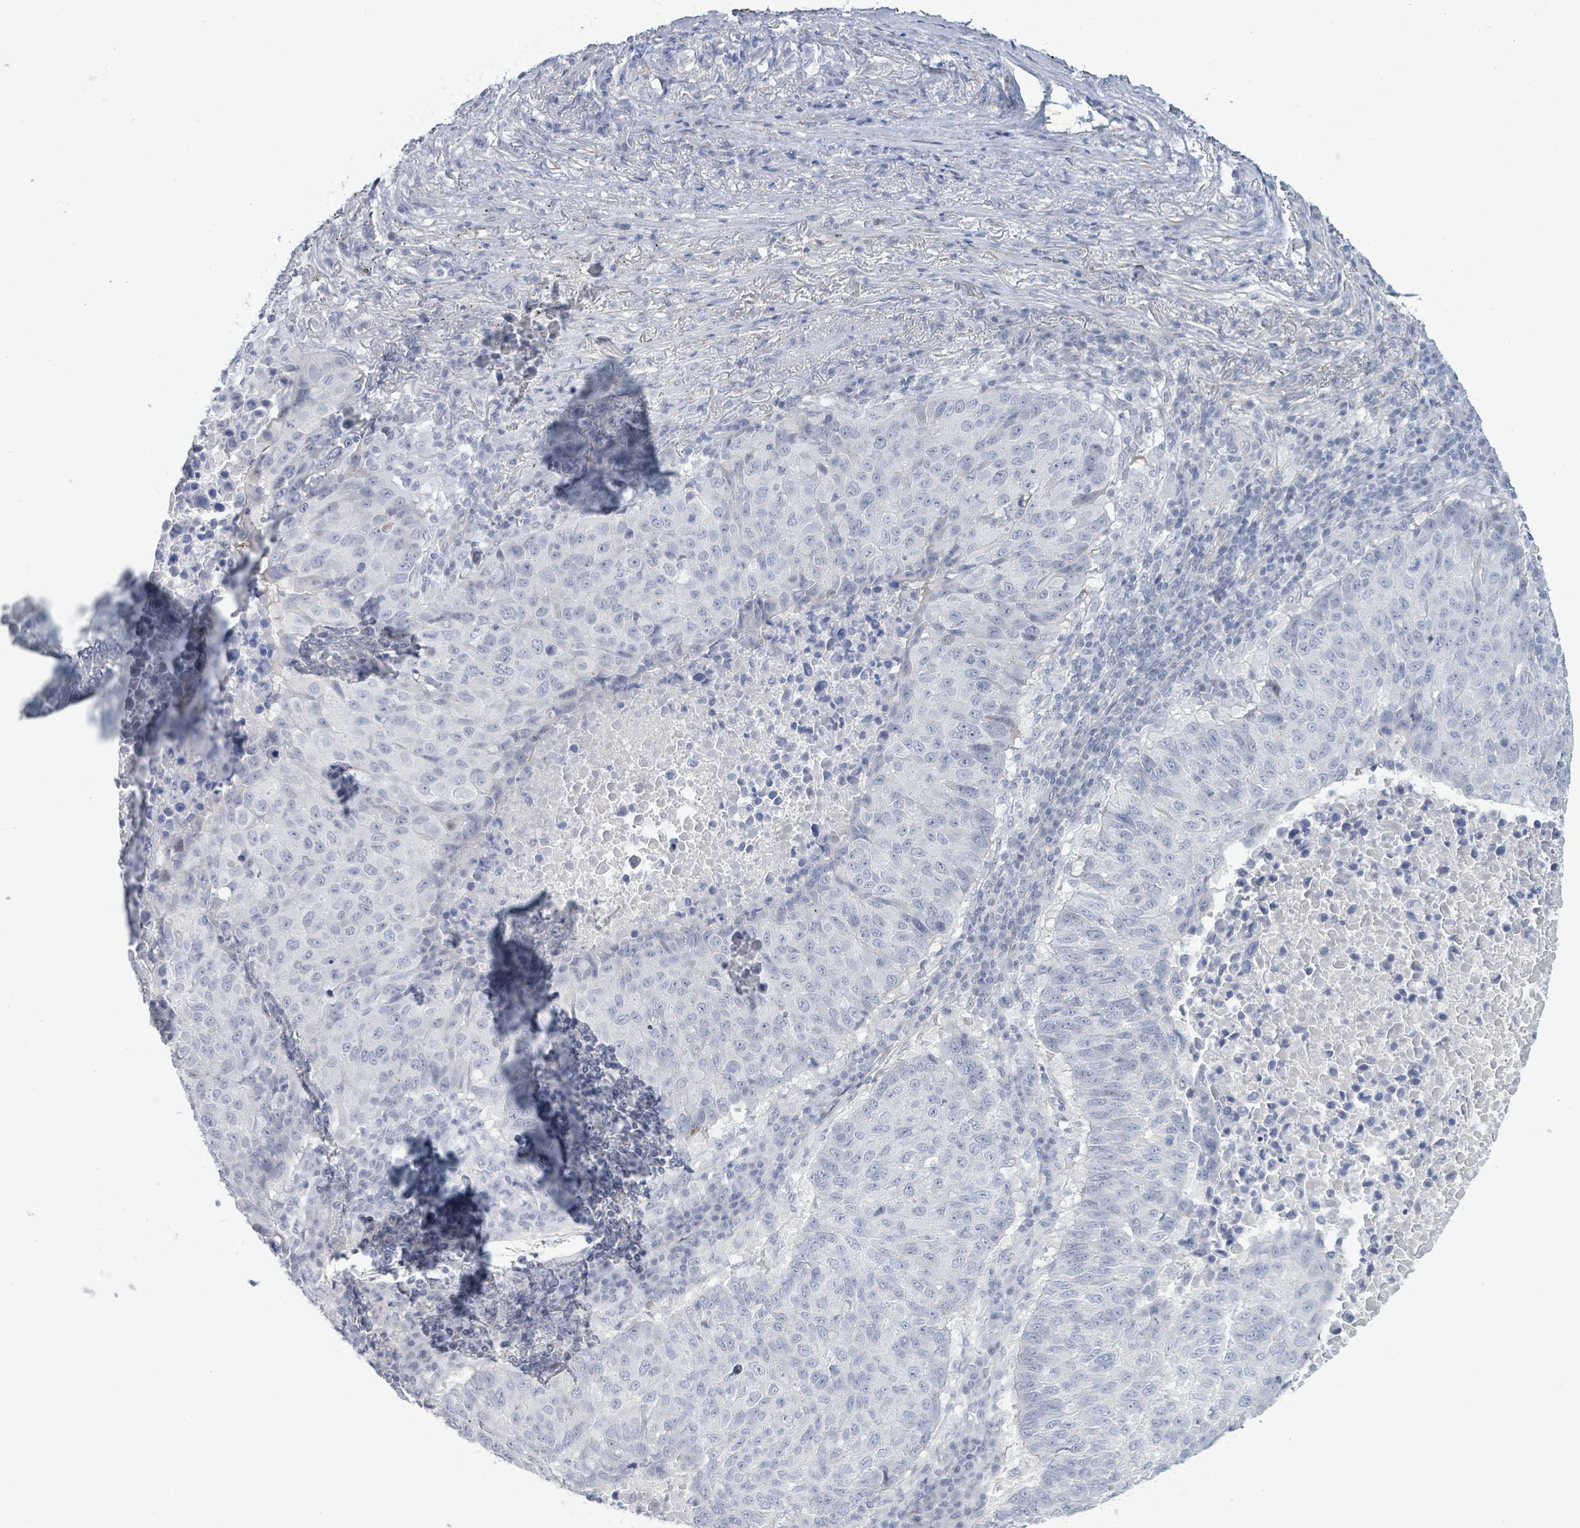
{"staining": {"intensity": "negative", "quantity": "none", "location": "none"}, "tissue": "lung cancer", "cell_type": "Tumor cells", "image_type": "cancer", "snomed": [{"axis": "morphology", "description": "Squamous cell carcinoma, NOS"}, {"axis": "topography", "description": "Lung"}], "caption": "The micrograph reveals no significant positivity in tumor cells of lung cancer. (Brightfield microscopy of DAB (3,3'-diaminobenzidine) IHC at high magnification).", "gene": "DMRTC1B", "patient": {"sex": "male", "age": 73}}